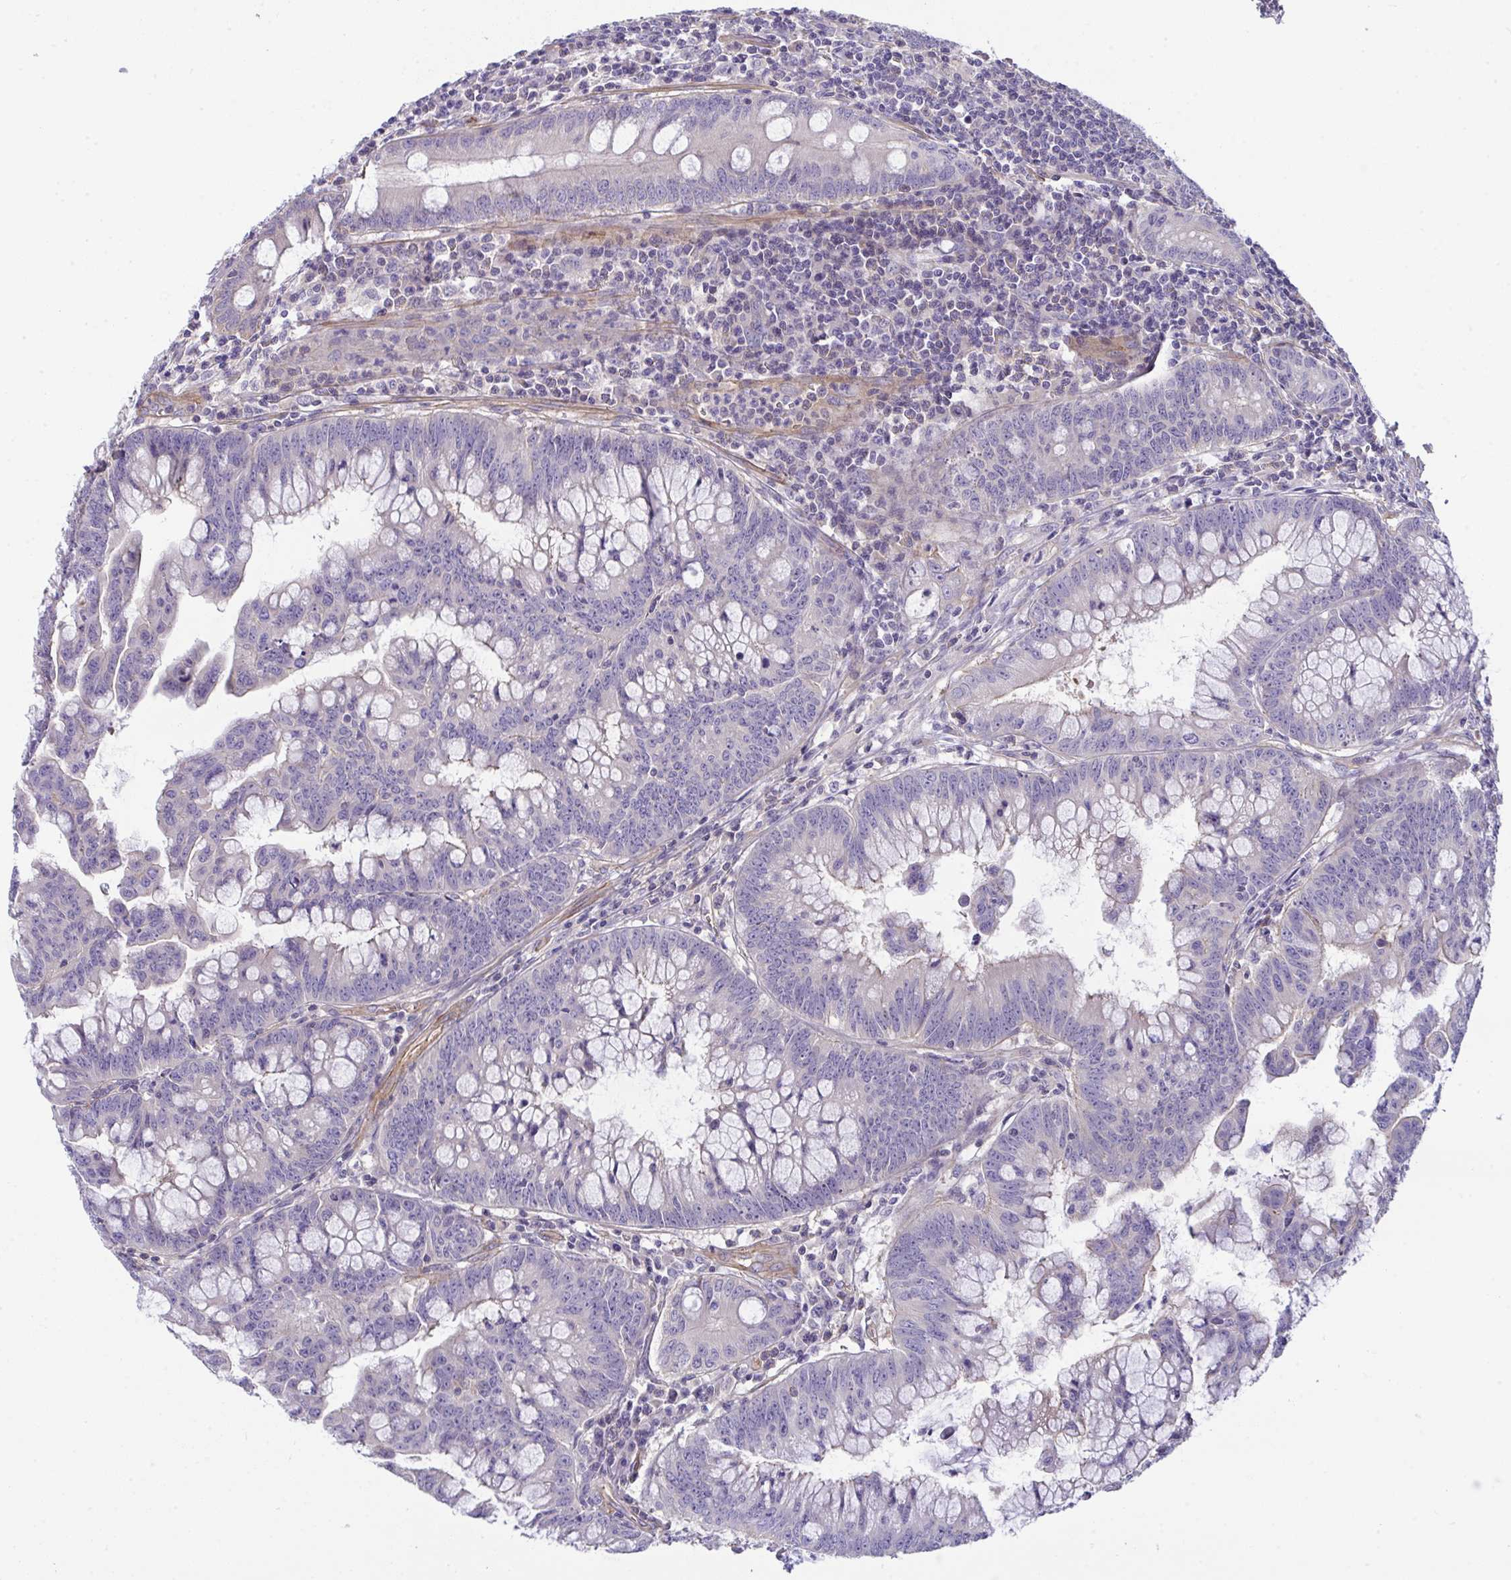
{"staining": {"intensity": "negative", "quantity": "none", "location": "none"}, "tissue": "colorectal cancer", "cell_type": "Tumor cells", "image_type": "cancer", "snomed": [{"axis": "morphology", "description": "Adenocarcinoma, NOS"}, {"axis": "topography", "description": "Colon"}], "caption": "Human colorectal adenocarcinoma stained for a protein using IHC exhibits no positivity in tumor cells.", "gene": "MYL12A", "patient": {"sex": "male", "age": 62}}